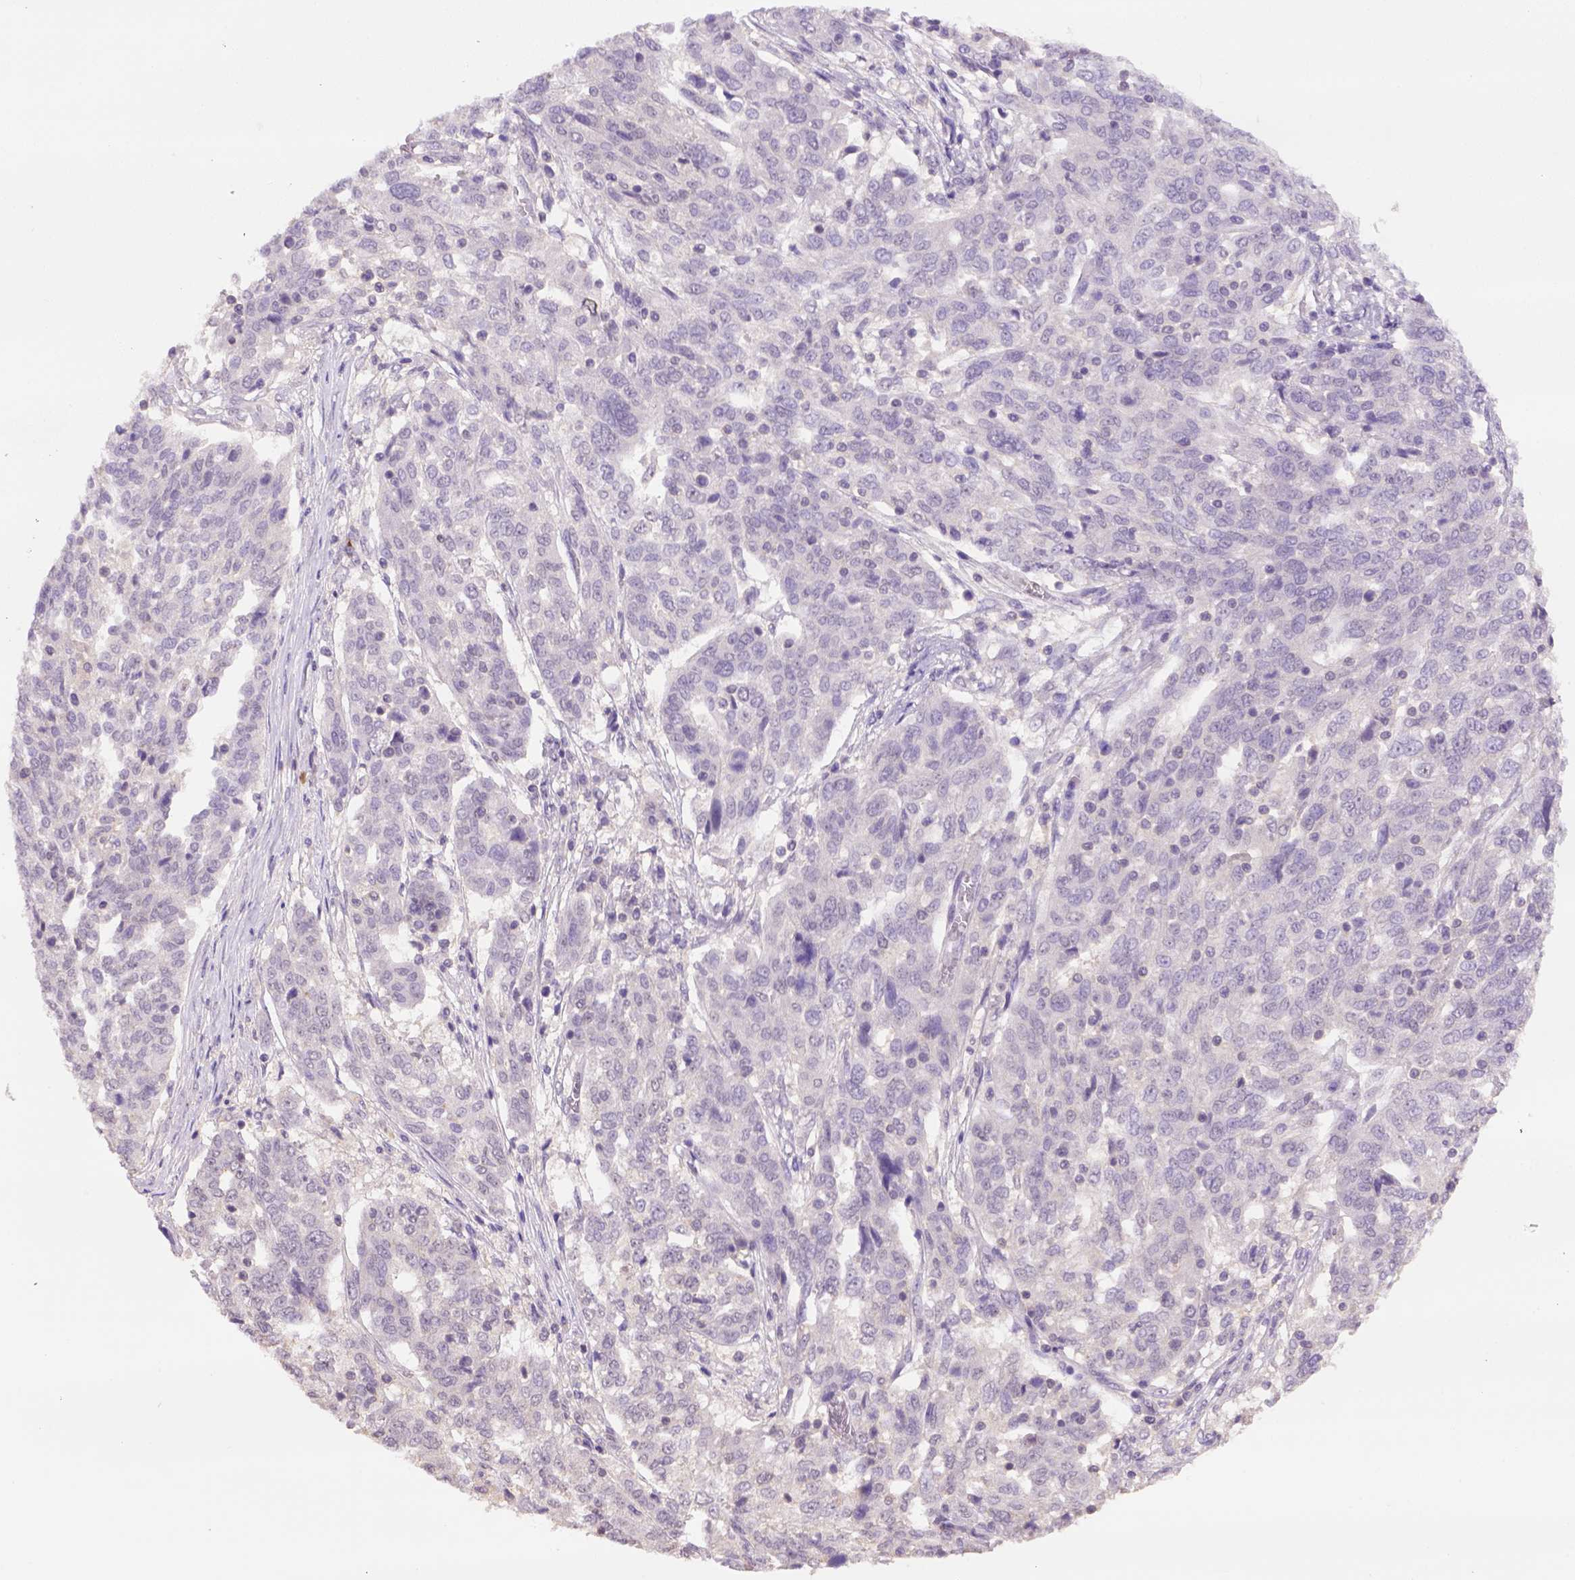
{"staining": {"intensity": "weak", "quantity": "25%-75%", "location": "cytoplasmic/membranous,nuclear"}, "tissue": "ovarian cancer", "cell_type": "Tumor cells", "image_type": "cancer", "snomed": [{"axis": "morphology", "description": "Cystadenocarcinoma, serous, NOS"}, {"axis": "topography", "description": "Ovary"}], "caption": "Immunohistochemistry of human ovarian cancer (serous cystadenocarcinoma) reveals low levels of weak cytoplasmic/membranous and nuclear staining in about 25%-75% of tumor cells.", "gene": "SCML4", "patient": {"sex": "female", "age": 67}}